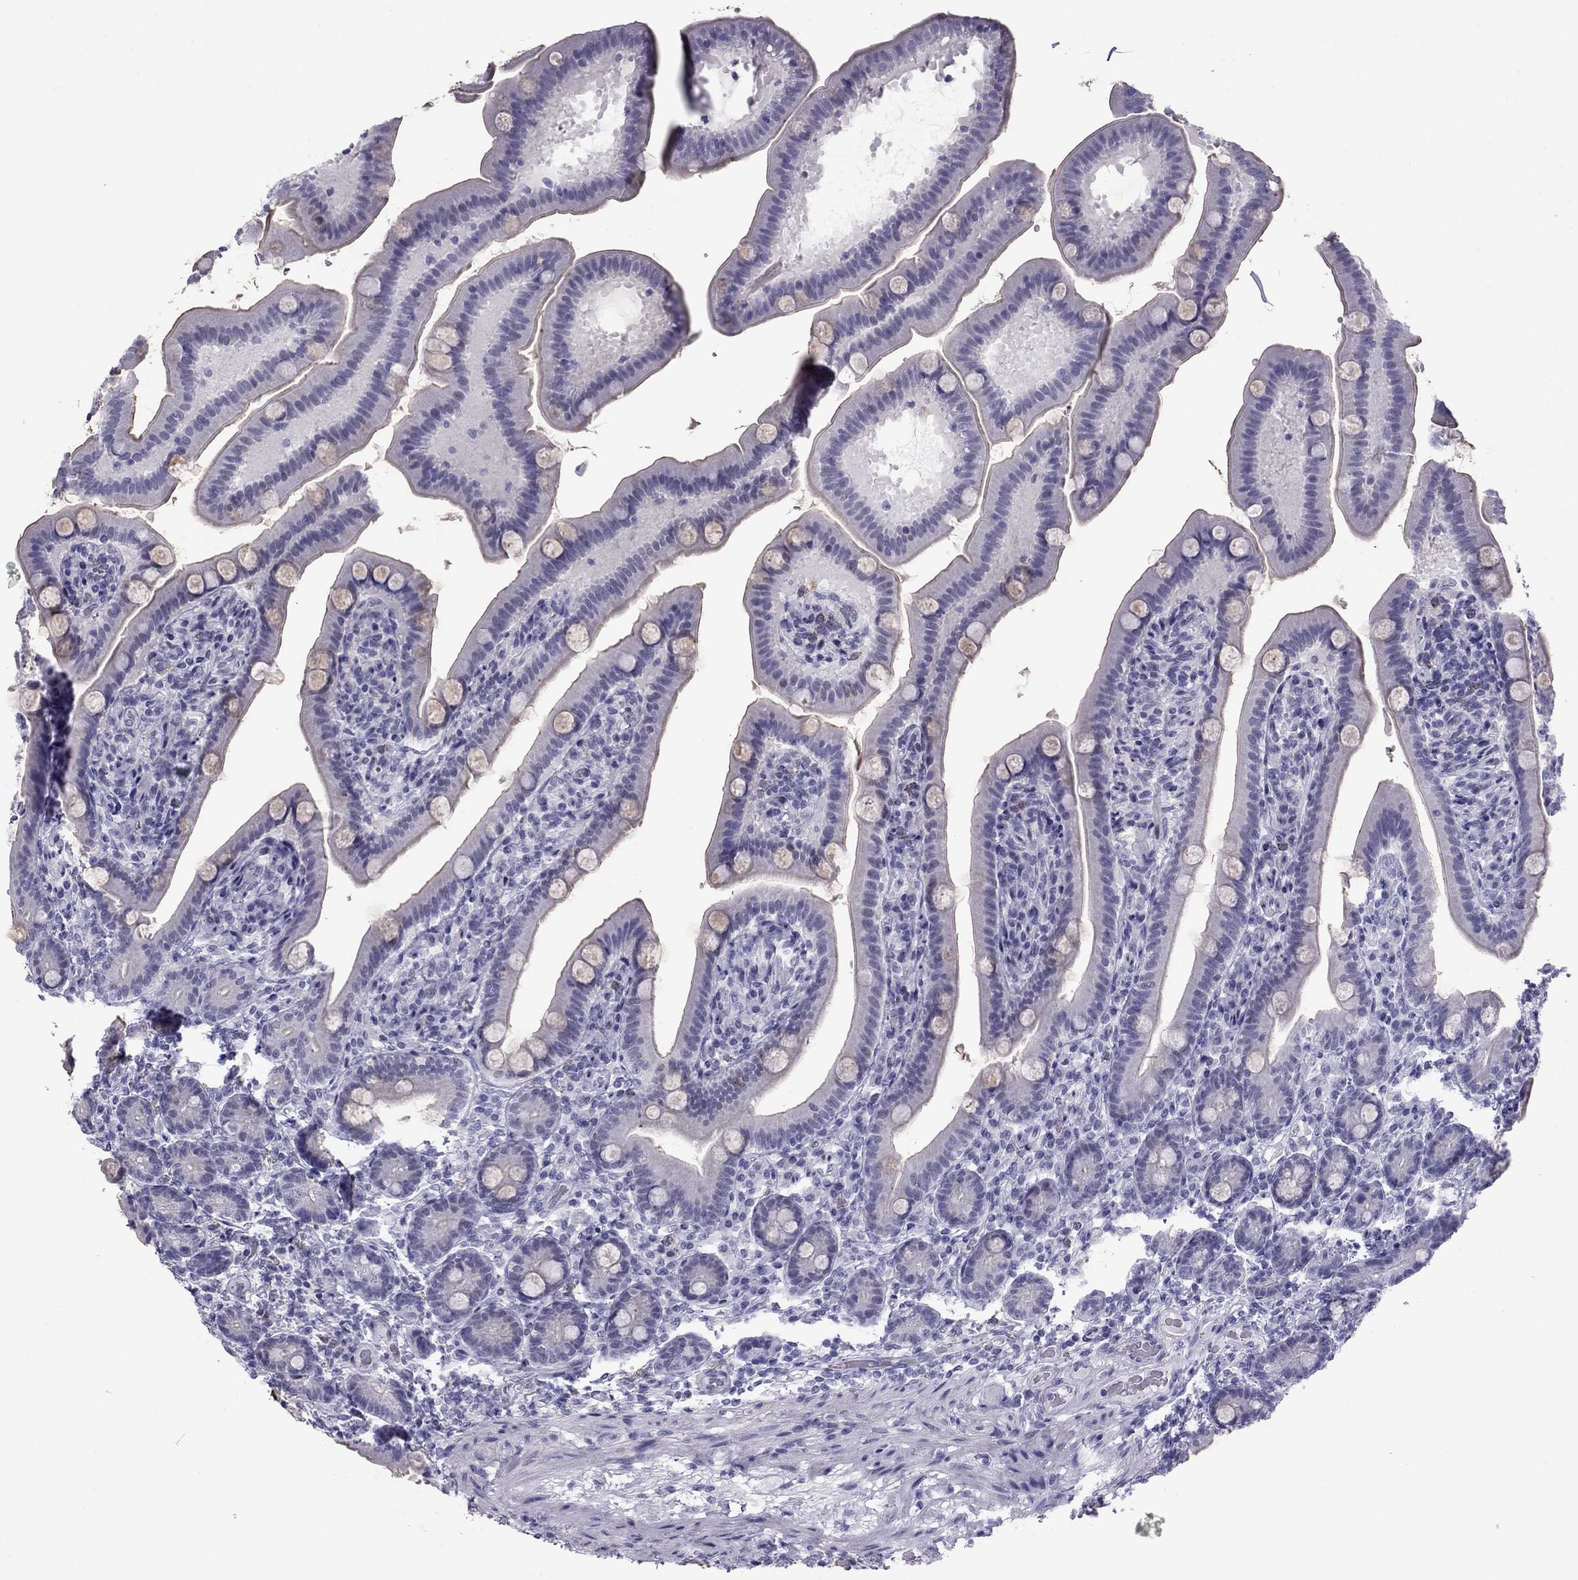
{"staining": {"intensity": "negative", "quantity": "none", "location": "none"}, "tissue": "small intestine", "cell_type": "Glandular cells", "image_type": "normal", "snomed": [{"axis": "morphology", "description": "Normal tissue, NOS"}, {"axis": "topography", "description": "Small intestine"}], "caption": "DAB (3,3'-diaminobenzidine) immunohistochemical staining of normal human small intestine displays no significant staining in glandular cells.", "gene": "MYLK3", "patient": {"sex": "male", "age": 66}}